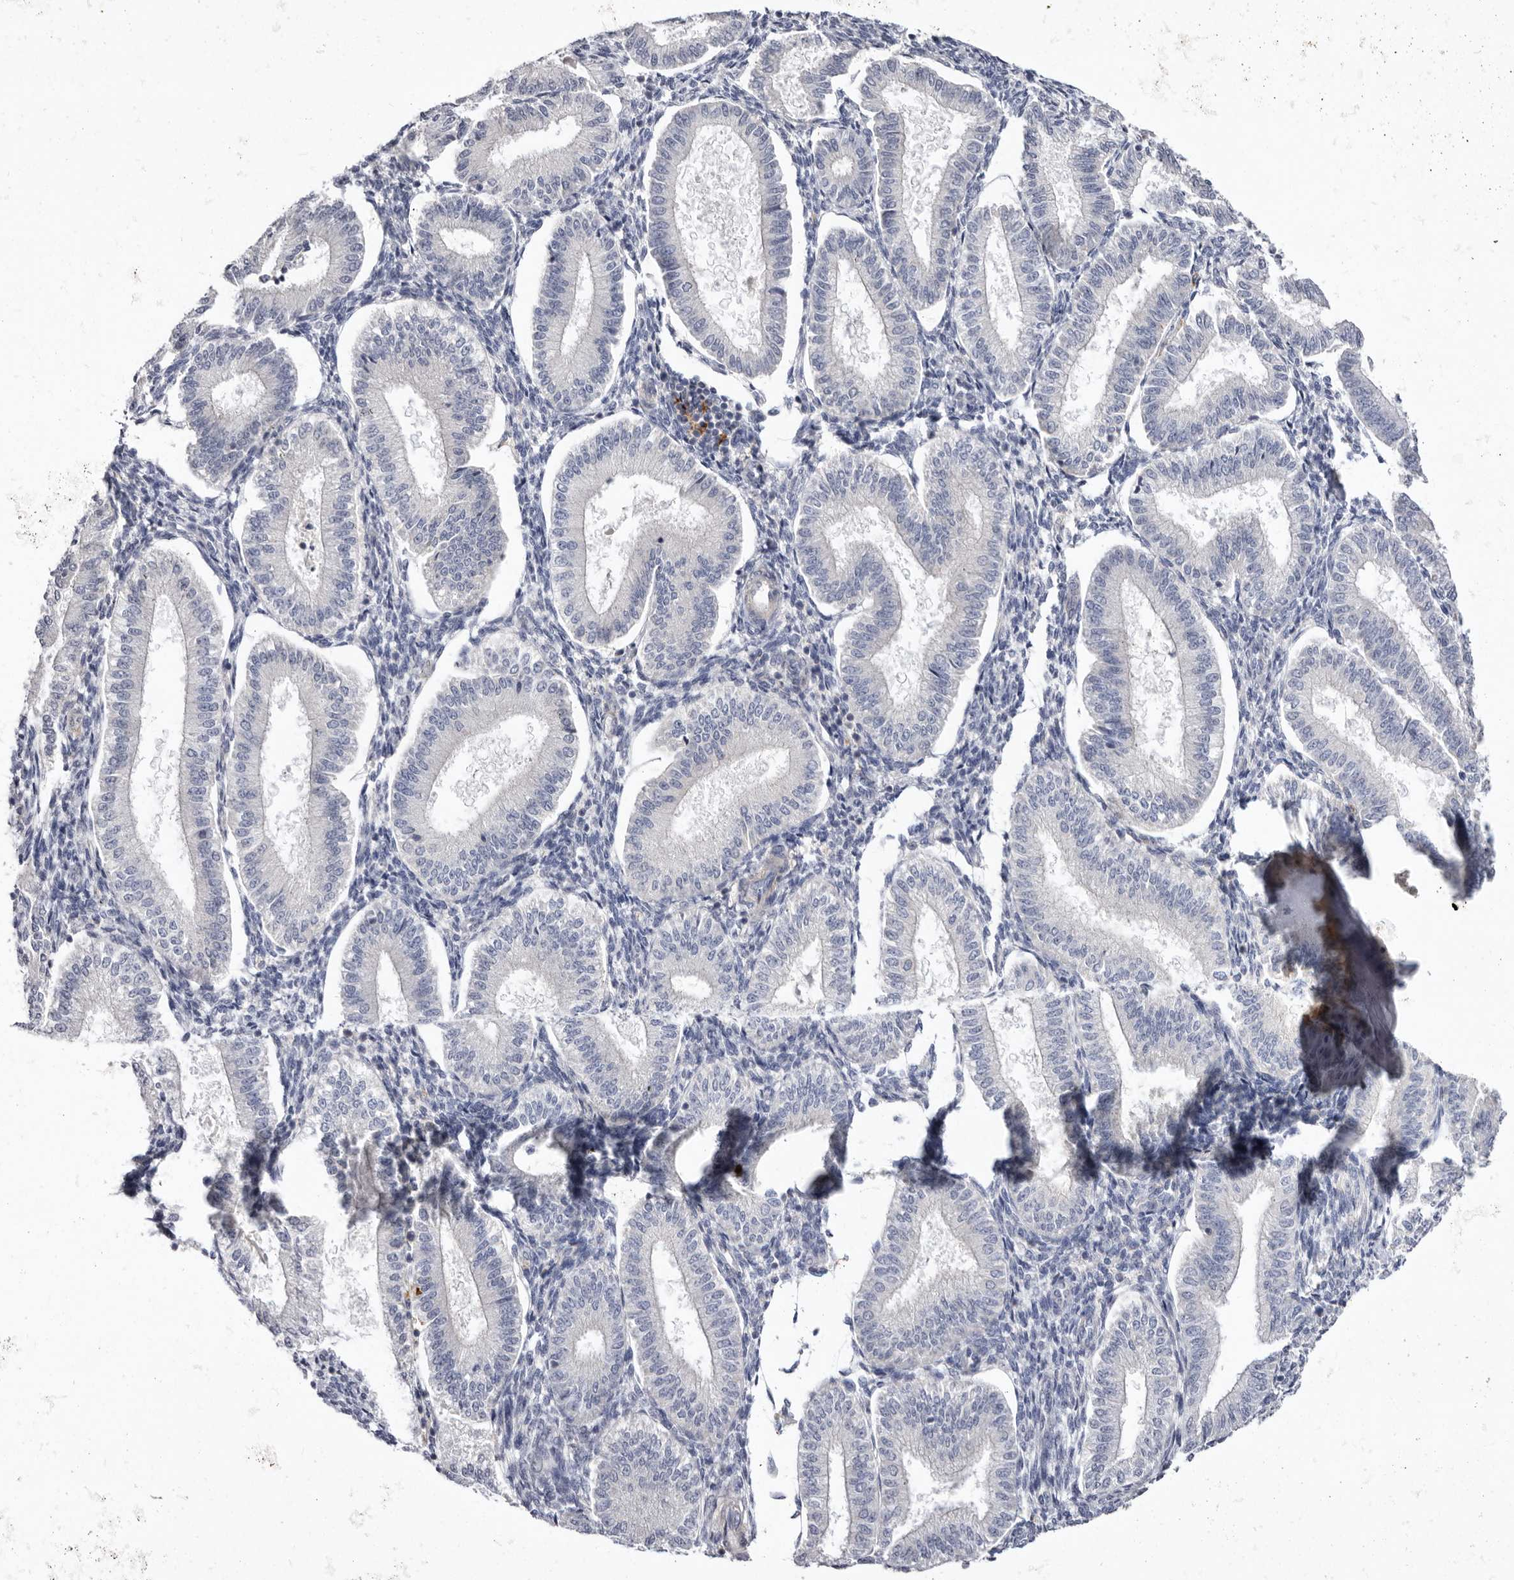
{"staining": {"intensity": "negative", "quantity": "none", "location": "none"}, "tissue": "endometrium", "cell_type": "Cells in endometrial stroma", "image_type": "normal", "snomed": [{"axis": "morphology", "description": "Normal tissue, NOS"}, {"axis": "topography", "description": "Endometrium"}], "caption": "DAB immunohistochemical staining of unremarkable human endometrium reveals no significant staining in cells in endometrial stroma.", "gene": "S1PR5", "patient": {"sex": "female", "age": 39}}